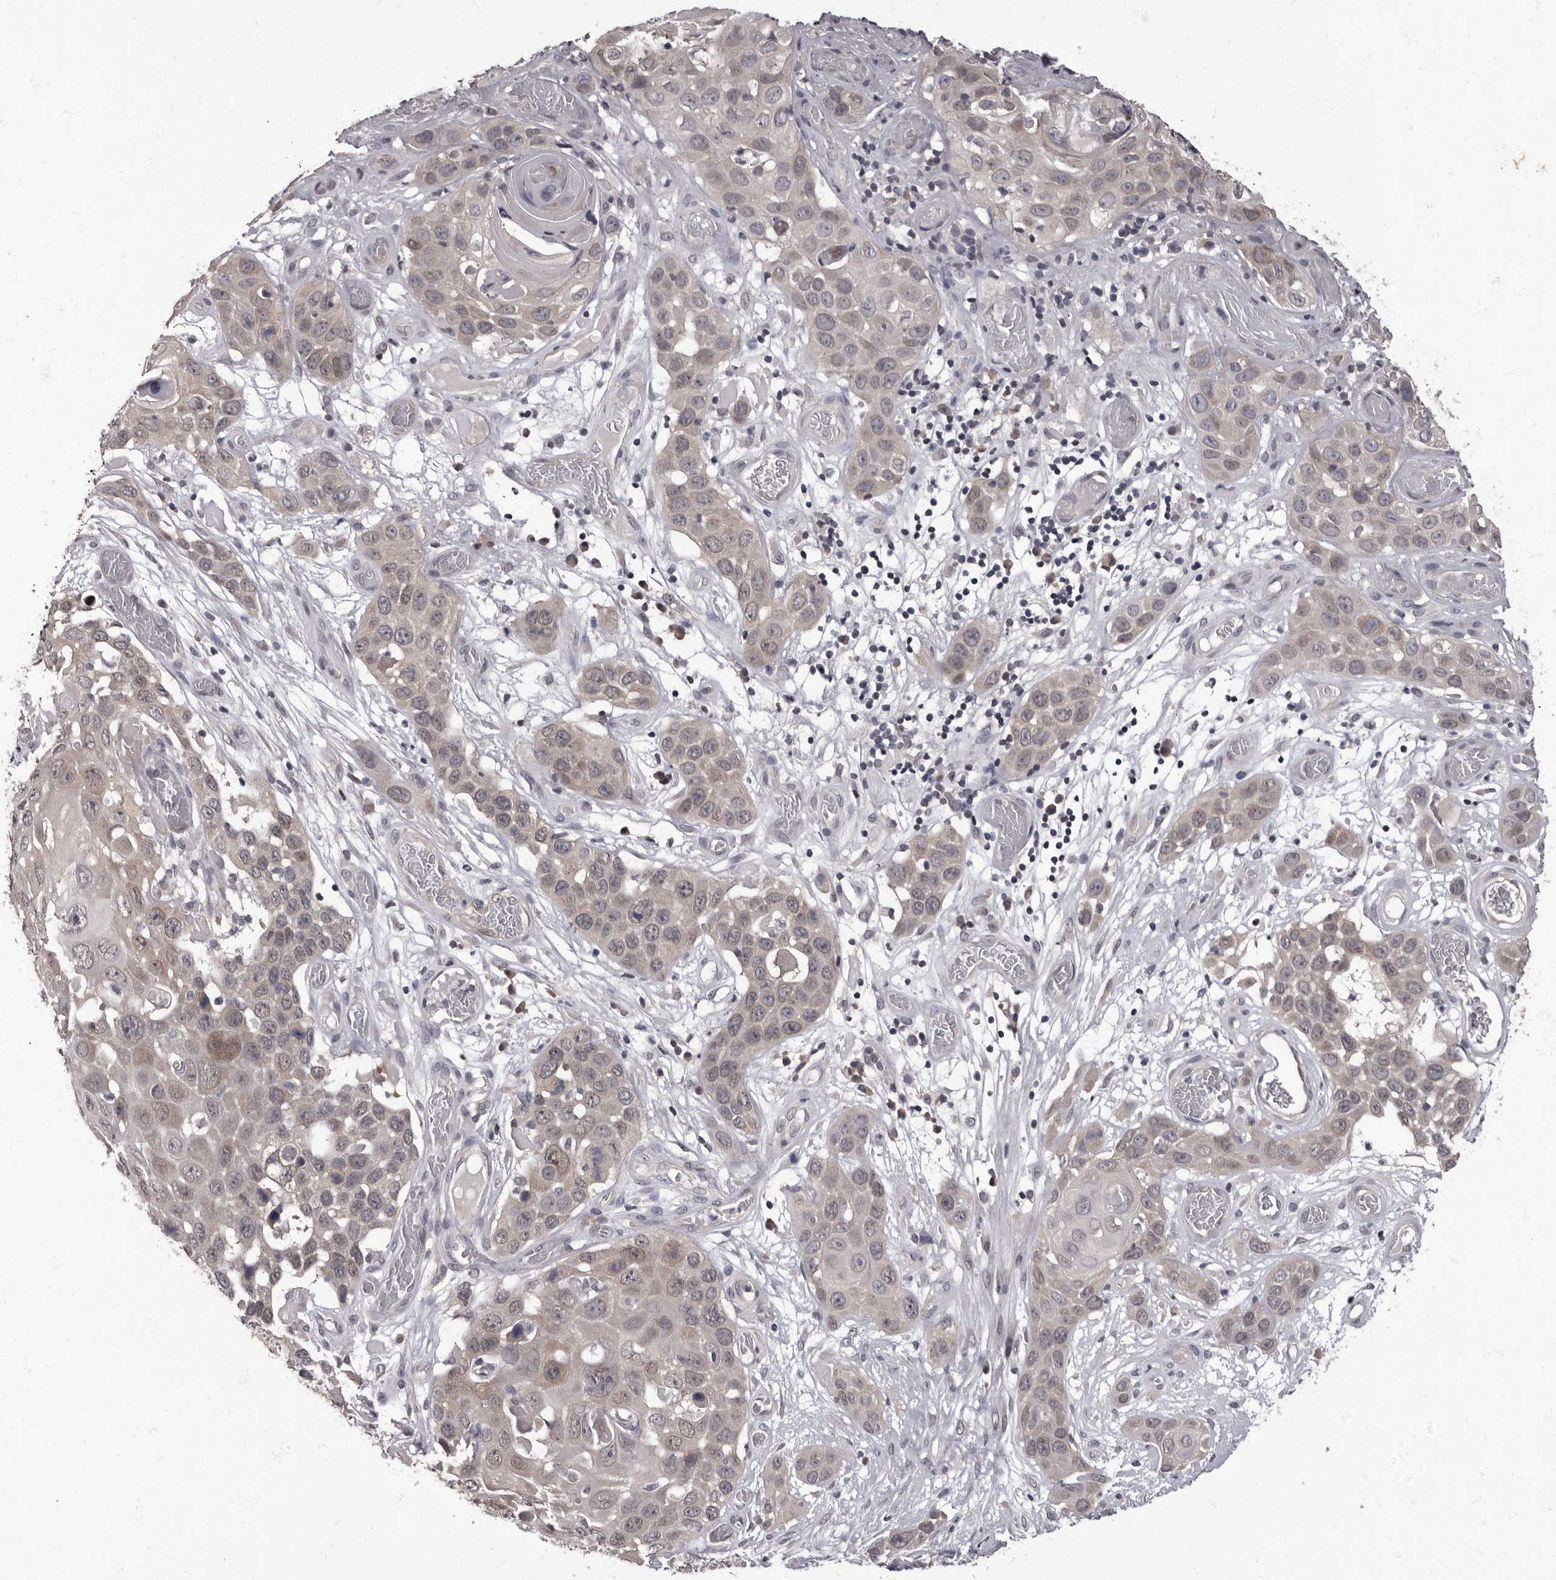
{"staining": {"intensity": "weak", "quantity": "25%-75%", "location": "cytoplasmic/membranous"}, "tissue": "skin cancer", "cell_type": "Tumor cells", "image_type": "cancer", "snomed": [{"axis": "morphology", "description": "Squamous cell carcinoma, NOS"}, {"axis": "topography", "description": "Skin"}], "caption": "Human squamous cell carcinoma (skin) stained with a protein marker displays weak staining in tumor cells.", "gene": "C1orf50", "patient": {"sex": "male", "age": 55}}